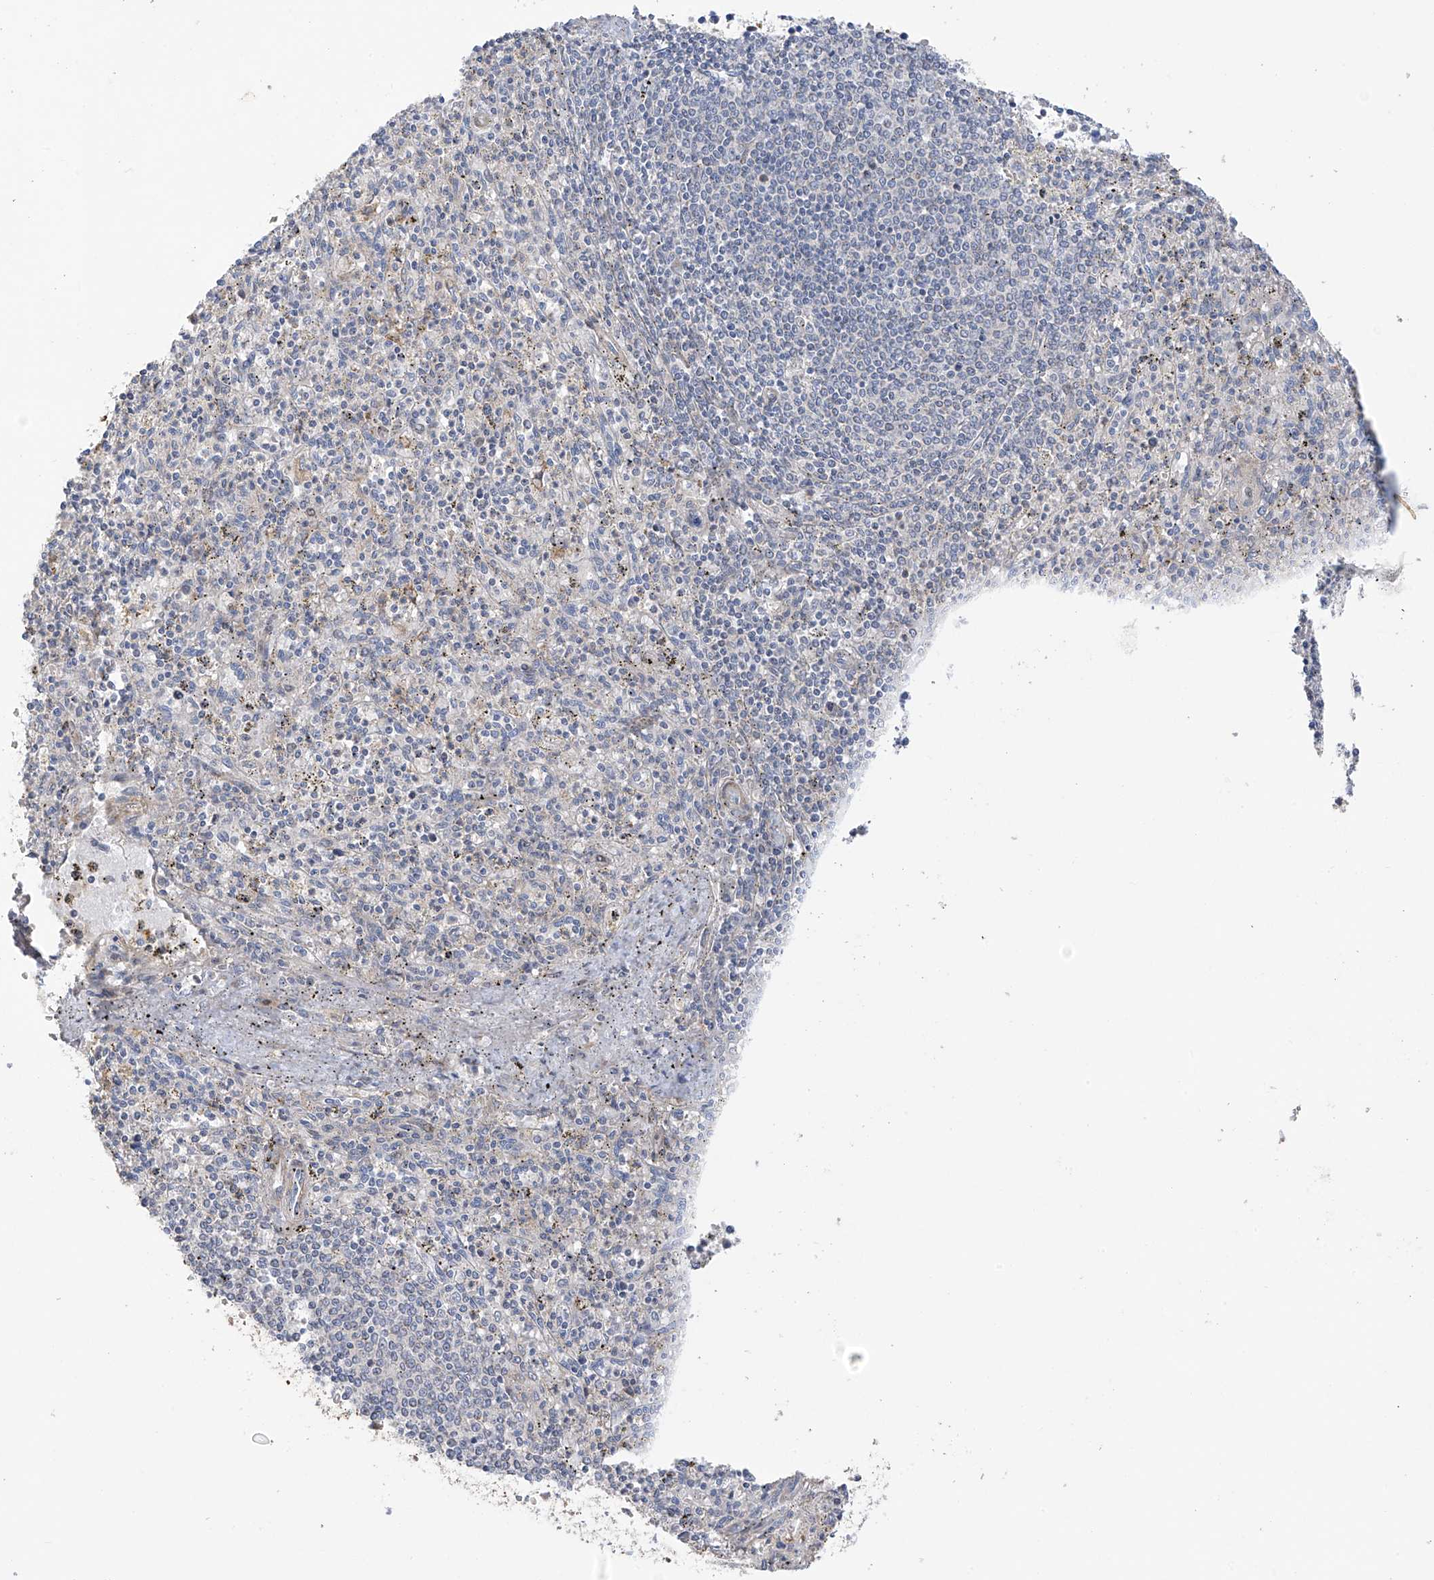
{"staining": {"intensity": "negative", "quantity": "none", "location": "none"}, "tissue": "spleen", "cell_type": "Cells in red pulp", "image_type": "normal", "snomed": [{"axis": "morphology", "description": "Normal tissue, NOS"}, {"axis": "topography", "description": "Spleen"}], "caption": "Immunohistochemical staining of unremarkable human spleen reveals no significant expression in cells in red pulp. (DAB immunohistochemistry (IHC) visualized using brightfield microscopy, high magnification).", "gene": "ZNF641", "patient": {"sex": "male", "age": 72}}